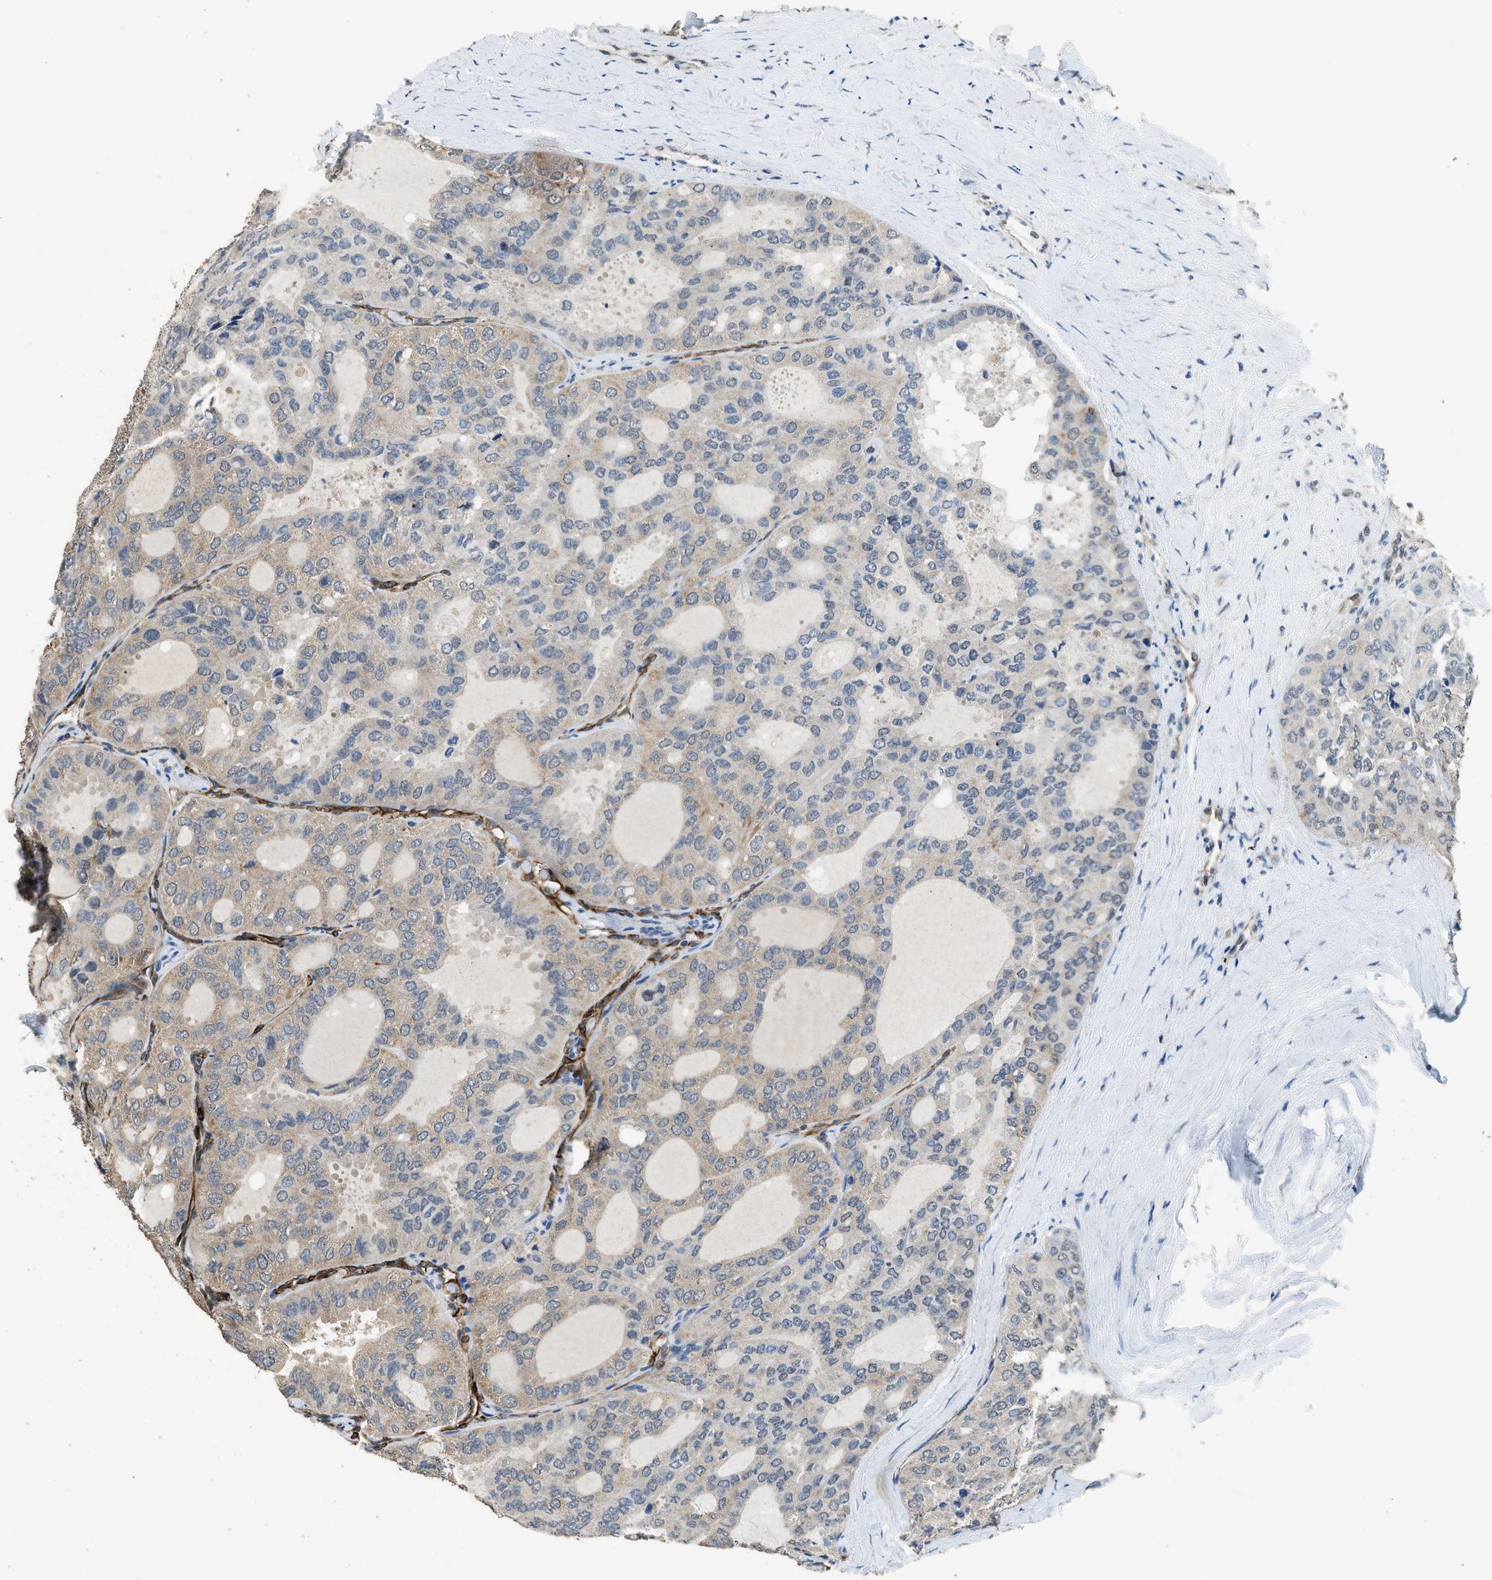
{"staining": {"intensity": "weak", "quantity": "25%-75%", "location": "cytoplasmic/membranous"}, "tissue": "thyroid cancer", "cell_type": "Tumor cells", "image_type": "cancer", "snomed": [{"axis": "morphology", "description": "Follicular adenoma carcinoma, NOS"}, {"axis": "topography", "description": "Thyroid gland"}], "caption": "Human thyroid cancer (follicular adenoma carcinoma) stained with a brown dye reveals weak cytoplasmic/membranous positive staining in approximately 25%-75% of tumor cells.", "gene": "SYNM", "patient": {"sex": "male", "age": 75}}